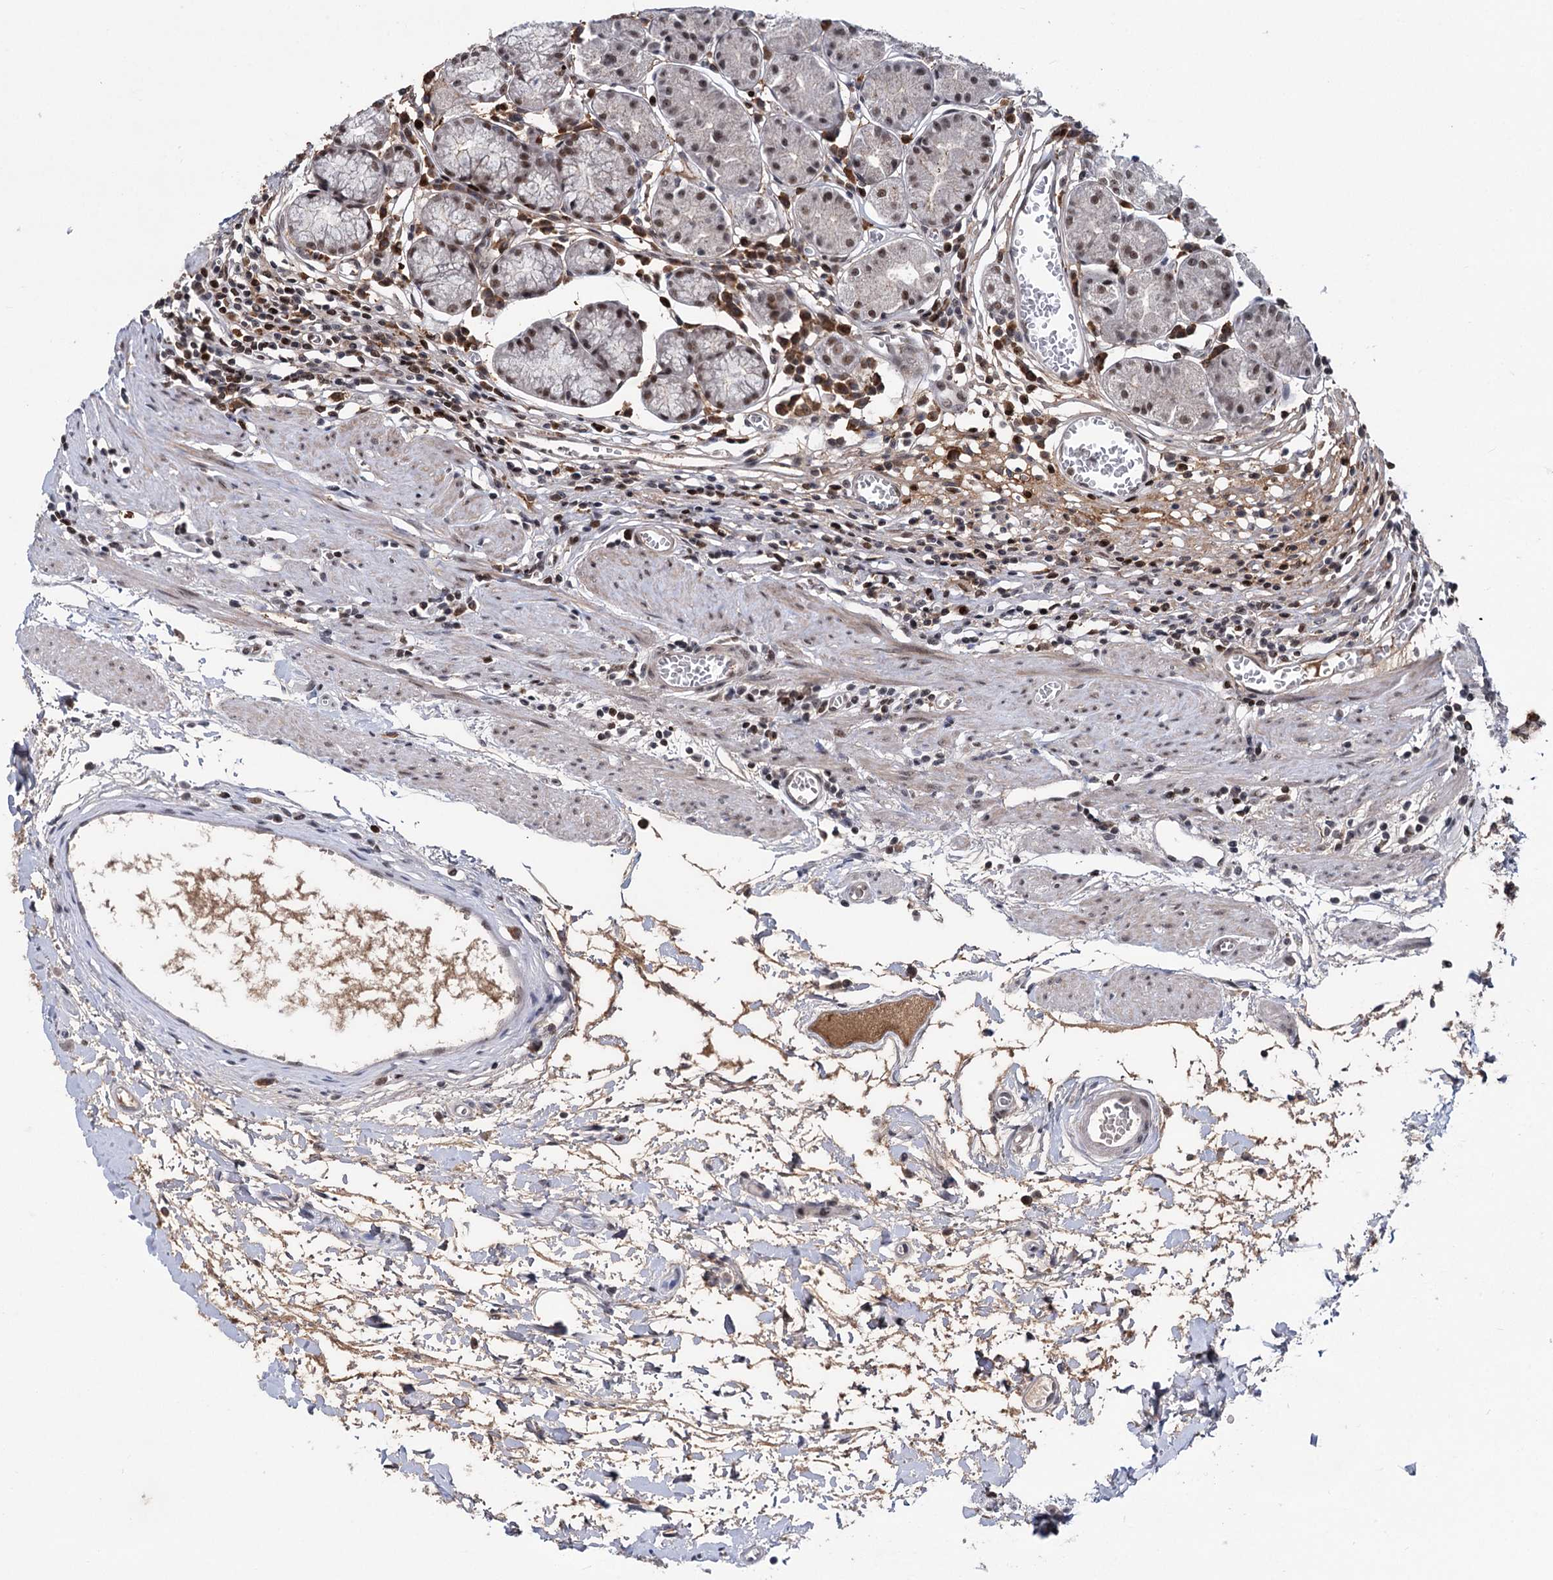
{"staining": {"intensity": "moderate", "quantity": "25%-75%", "location": "nuclear"}, "tissue": "stomach", "cell_type": "Glandular cells", "image_type": "normal", "snomed": [{"axis": "morphology", "description": "Normal tissue, NOS"}, {"axis": "topography", "description": "Stomach"}], "caption": "Stomach stained with a brown dye demonstrates moderate nuclear positive staining in about 25%-75% of glandular cells.", "gene": "ZCCHC10", "patient": {"sex": "male", "age": 55}}